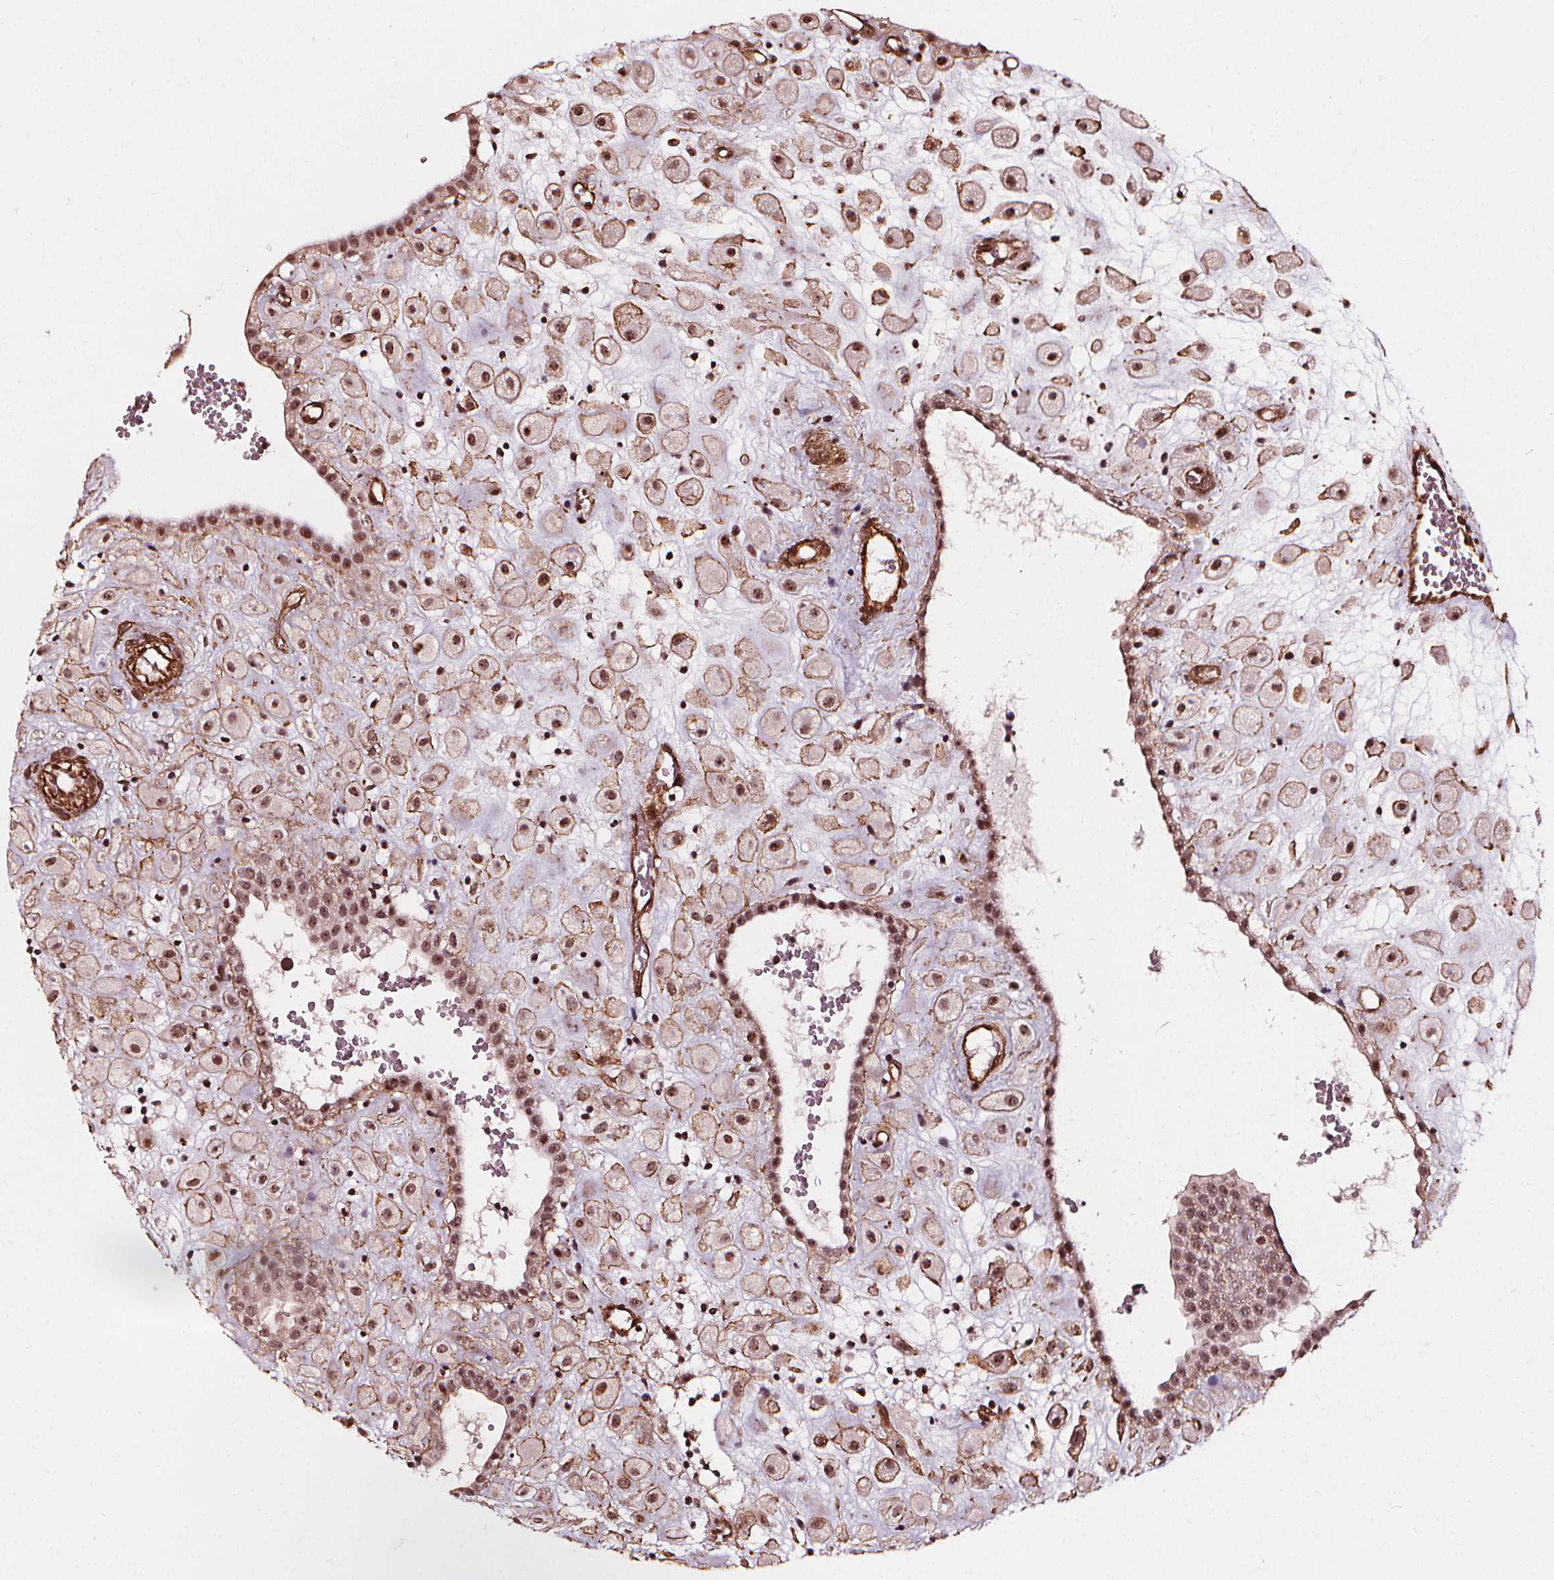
{"staining": {"intensity": "moderate", "quantity": ">75%", "location": "cytoplasmic/membranous,nuclear"}, "tissue": "placenta", "cell_type": "Decidual cells", "image_type": "normal", "snomed": [{"axis": "morphology", "description": "Normal tissue, NOS"}, {"axis": "topography", "description": "Placenta"}], "caption": "Brown immunohistochemical staining in unremarkable human placenta displays moderate cytoplasmic/membranous,nuclear staining in approximately >75% of decidual cells. Nuclei are stained in blue.", "gene": "EXOSC9", "patient": {"sex": "female", "age": 24}}